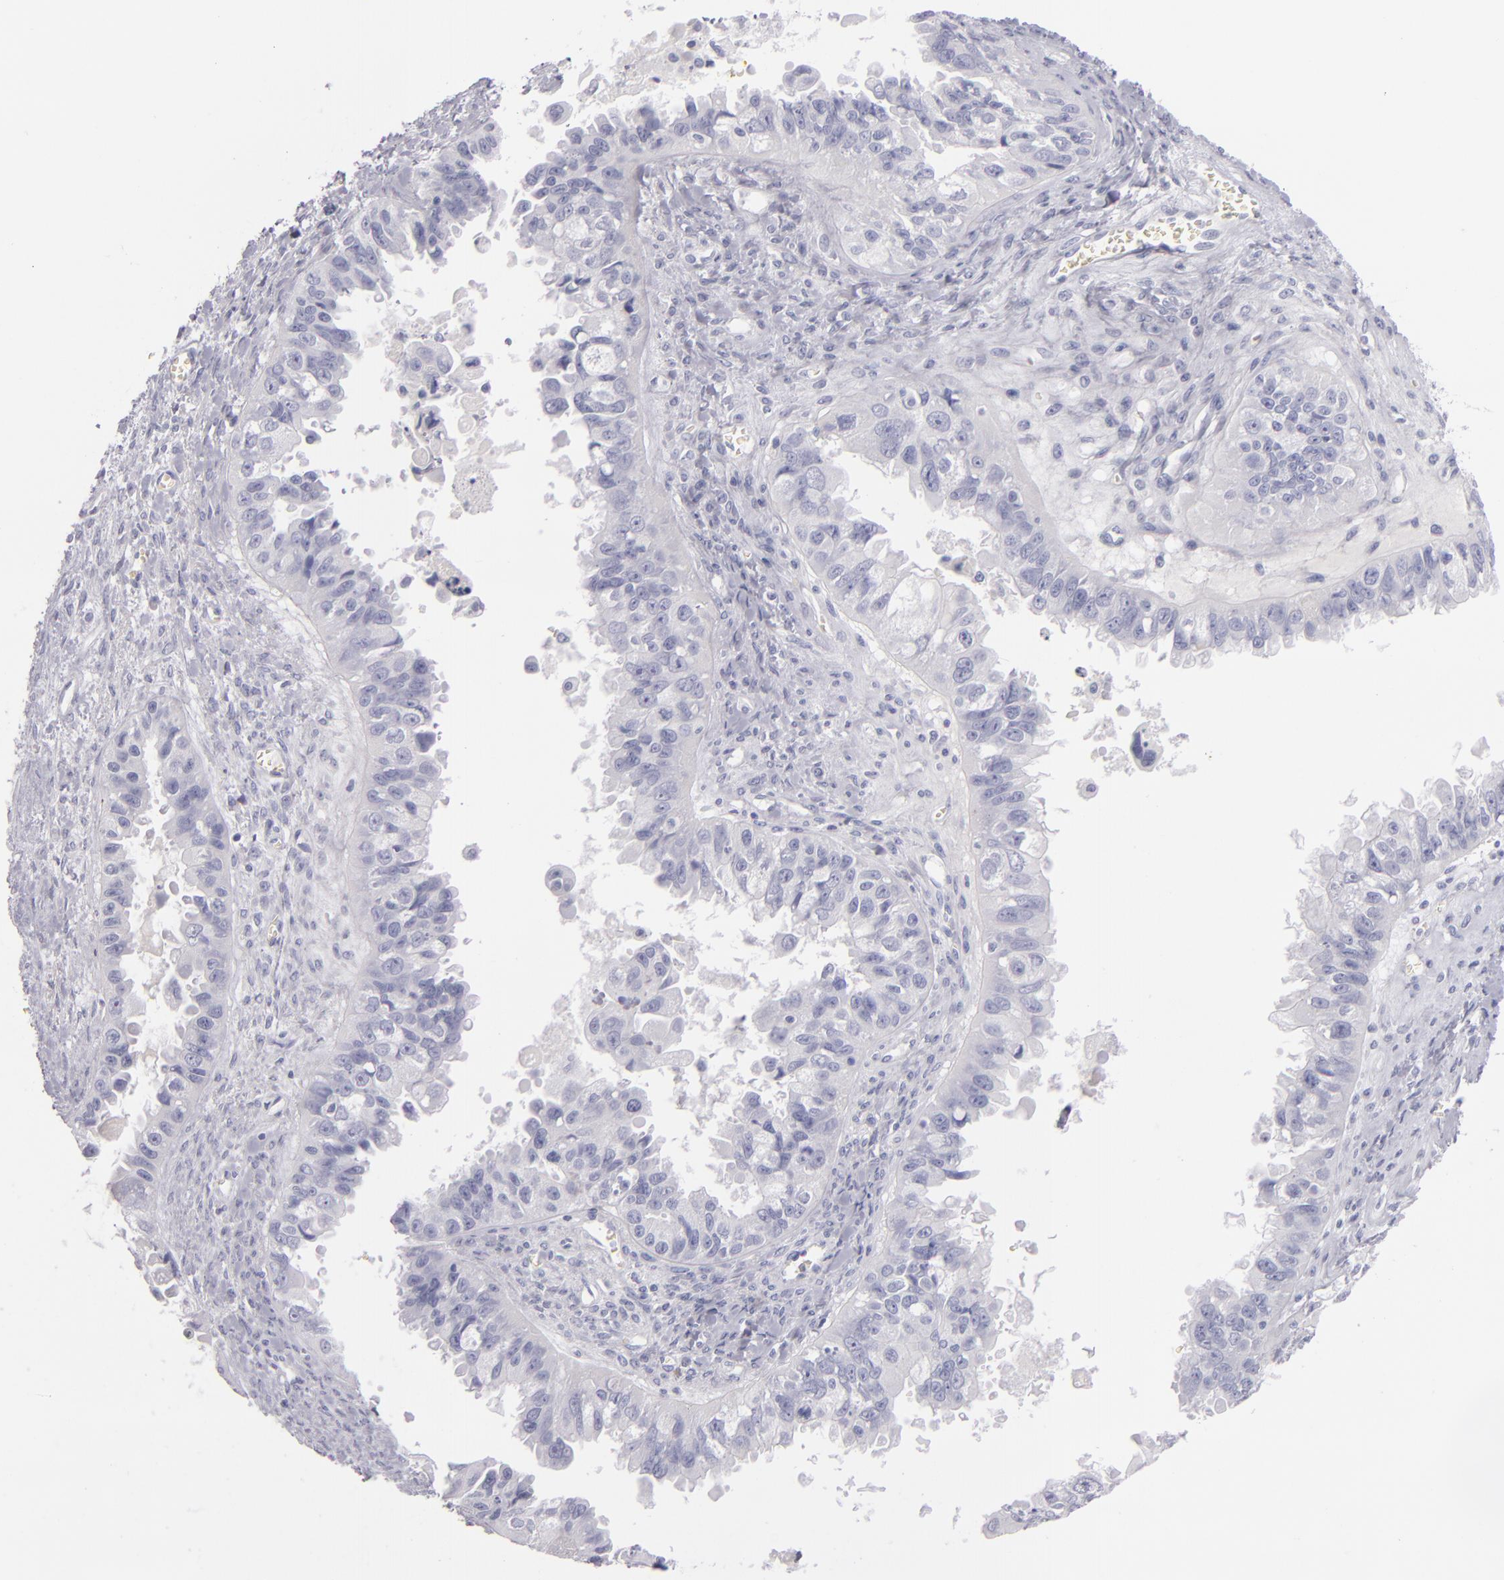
{"staining": {"intensity": "negative", "quantity": "none", "location": "none"}, "tissue": "ovarian cancer", "cell_type": "Tumor cells", "image_type": "cancer", "snomed": [{"axis": "morphology", "description": "Carcinoma, endometroid"}, {"axis": "topography", "description": "Ovary"}], "caption": "Image shows no protein staining in tumor cells of ovarian endometroid carcinoma tissue.", "gene": "CD207", "patient": {"sex": "female", "age": 85}}